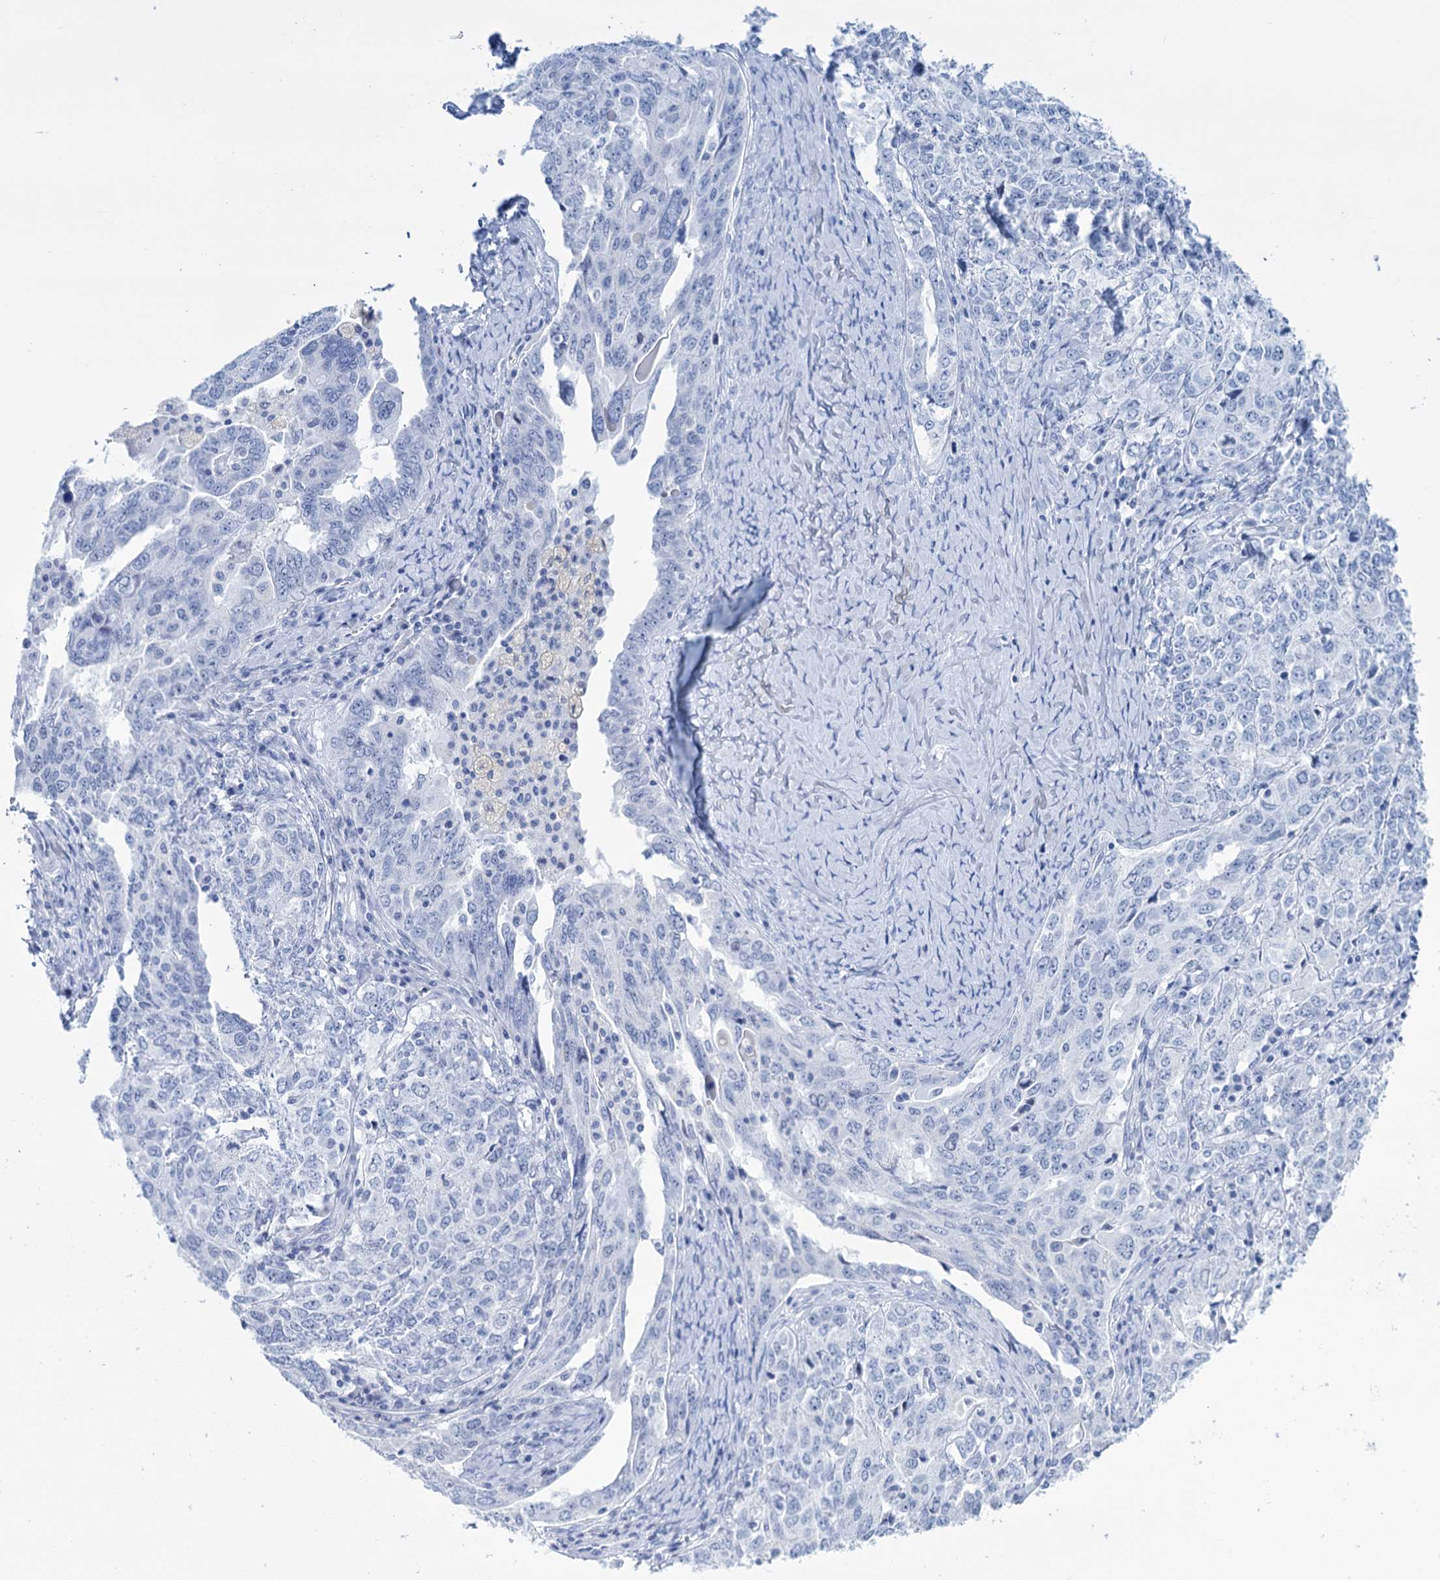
{"staining": {"intensity": "negative", "quantity": "none", "location": "none"}, "tissue": "ovarian cancer", "cell_type": "Tumor cells", "image_type": "cancer", "snomed": [{"axis": "morphology", "description": "Carcinoma, endometroid"}, {"axis": "topography", "description": "Ovary"}], "caption": "Photomicrograph shows no significant protein positivity in tumor cells of ovarian endometroid carcinoma.", "gene": "FBXW12", "patient": {"sex": "female", "age": 62}}